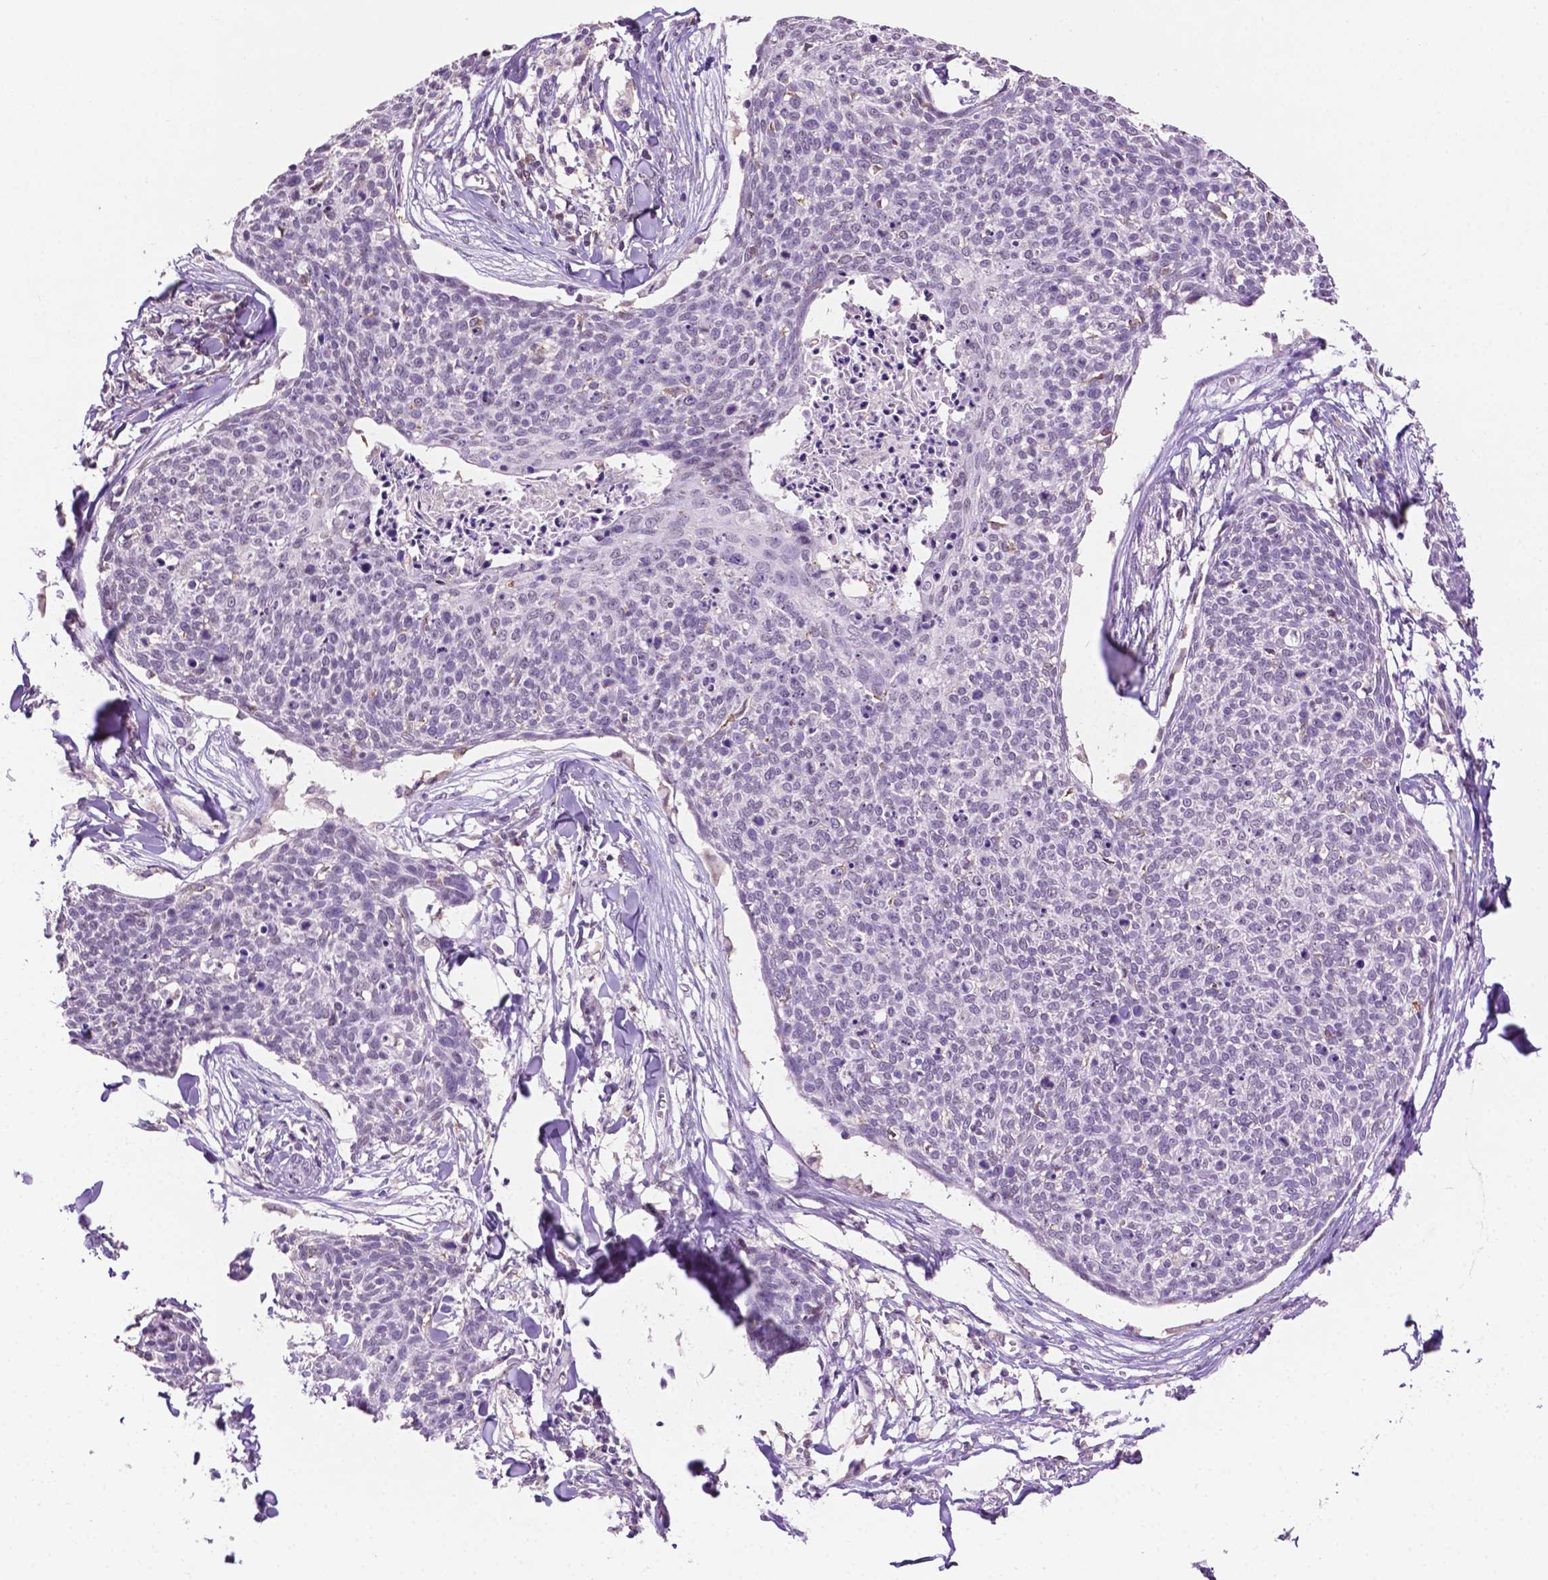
{"staining": {"intensity": "negative", "quantity": "none", "location": "none"}, "tissue": "skin cancer", "cell_type": "Tumor cells", "image_type": "cancer", "snomed": [{"axis": "morphology", "description": "Squamous cell carcinoma, NOS"}, {"axis": "topography", "description": "Skin"}, {"axis": "topography", "description": "Vulva"}], "caption": "A histopathology image of squamous cell carcinoma (skin) stained for a protein reveals no brown staining in tumor cells.", "gene": "PTPN6", "patient": {"sex": "female", "age": 75}}